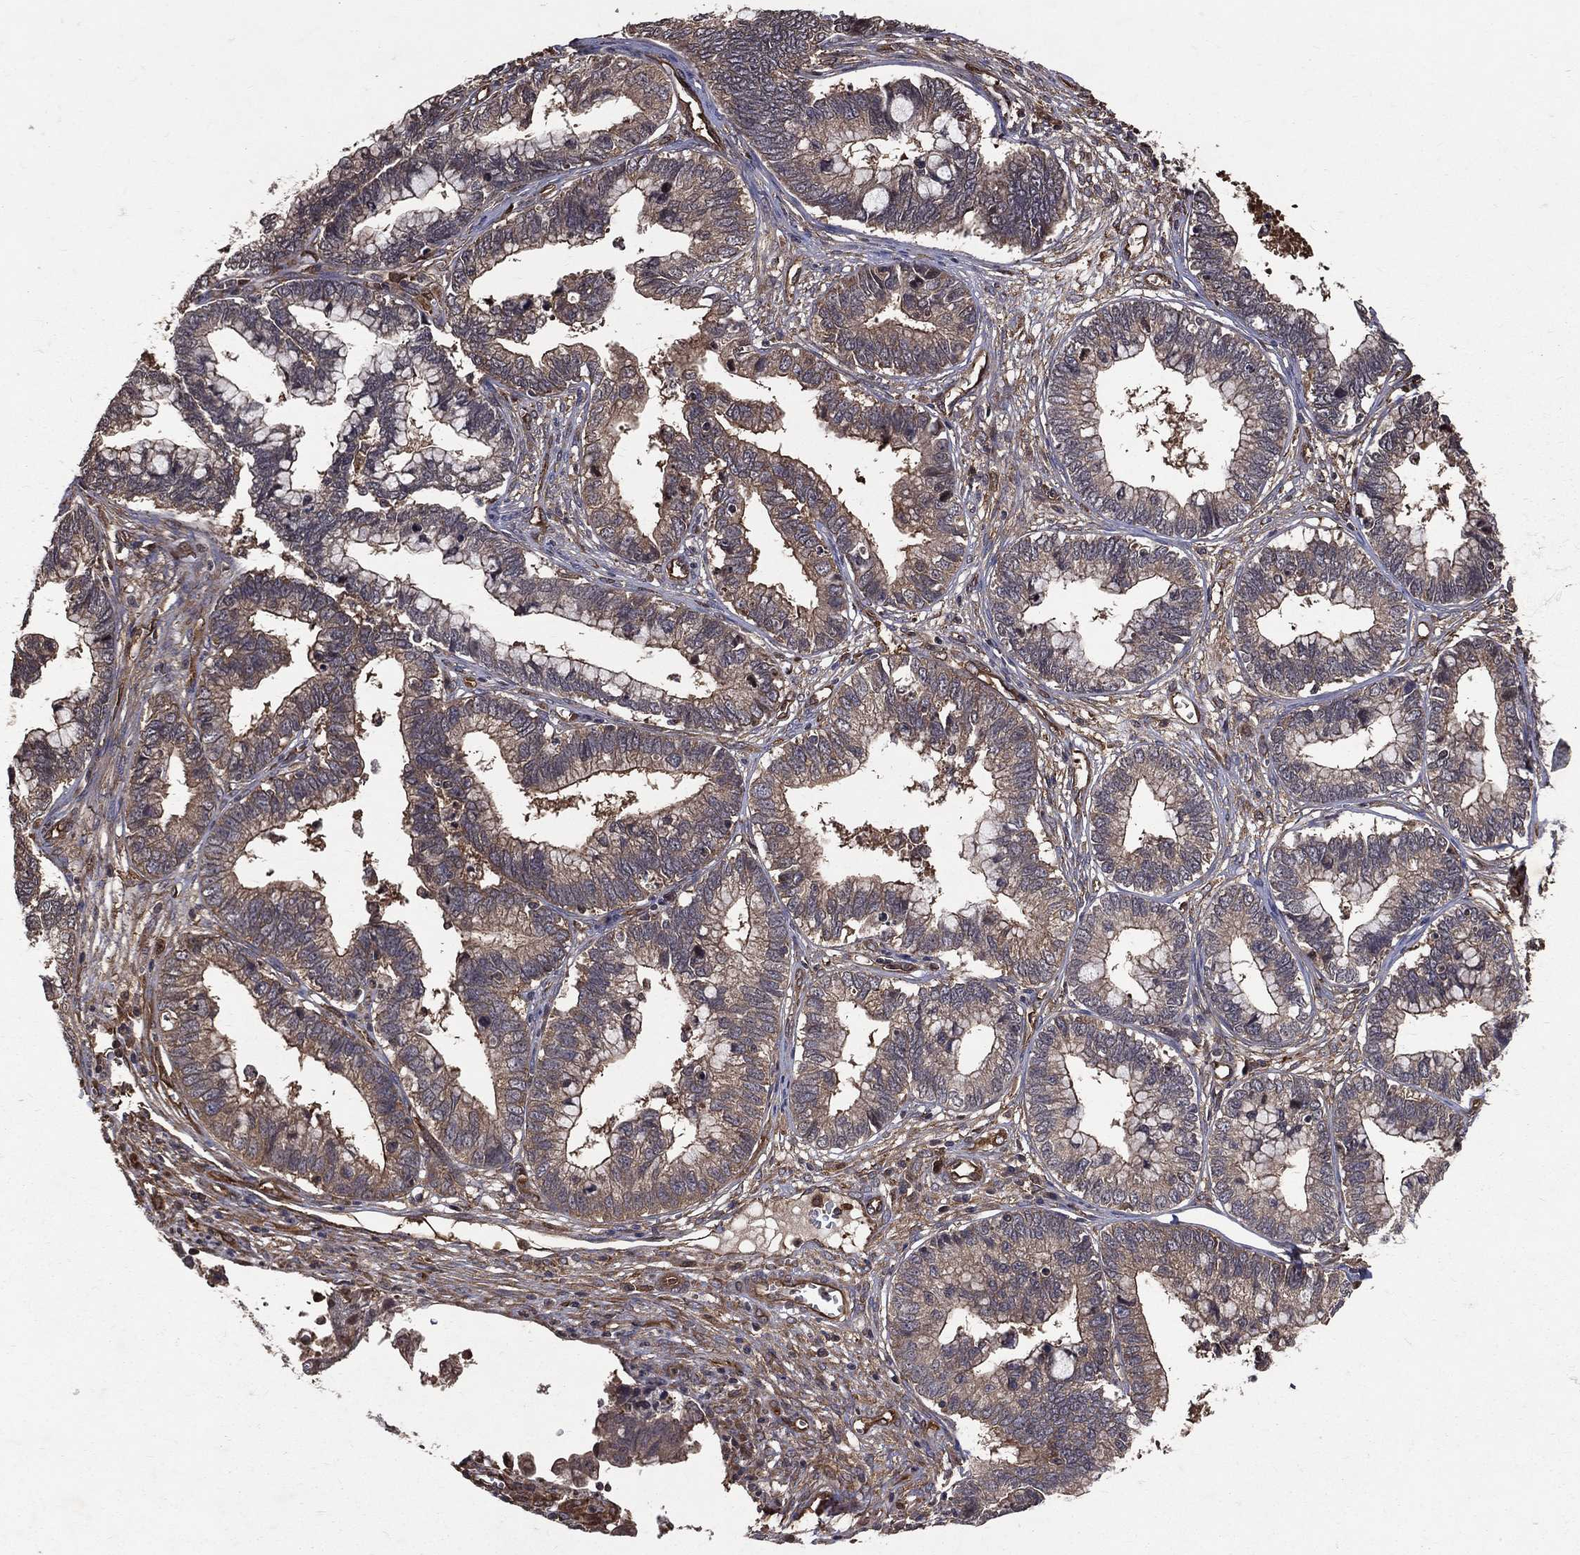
{"staining": {"intensity": "weak", "quantity": "25%-75%", "location": "cytoplasmic/membranous"}, "tissue": "cervical cancer", "cell_type": "Tumor cells", "image_type": "cancer", "snomed": [{"axis": "morphology", "description": "Adenocarcinoma, NOS"}, {"axis": "topography", "description": "Cervix"}], "caption": "Protein expression by immunohistochemistry (IHC) displays weak cytoplasmic/membranous positivity in about 25%-75% of tumor cells in cervical adenocarcinoma. (DAB (3,3'-diaminobenzidine) IHC, brown staining for protein, blue staining for nuclei).", "gene": "DPYSL2", "patient": {"sex": "female", "age": 44}}